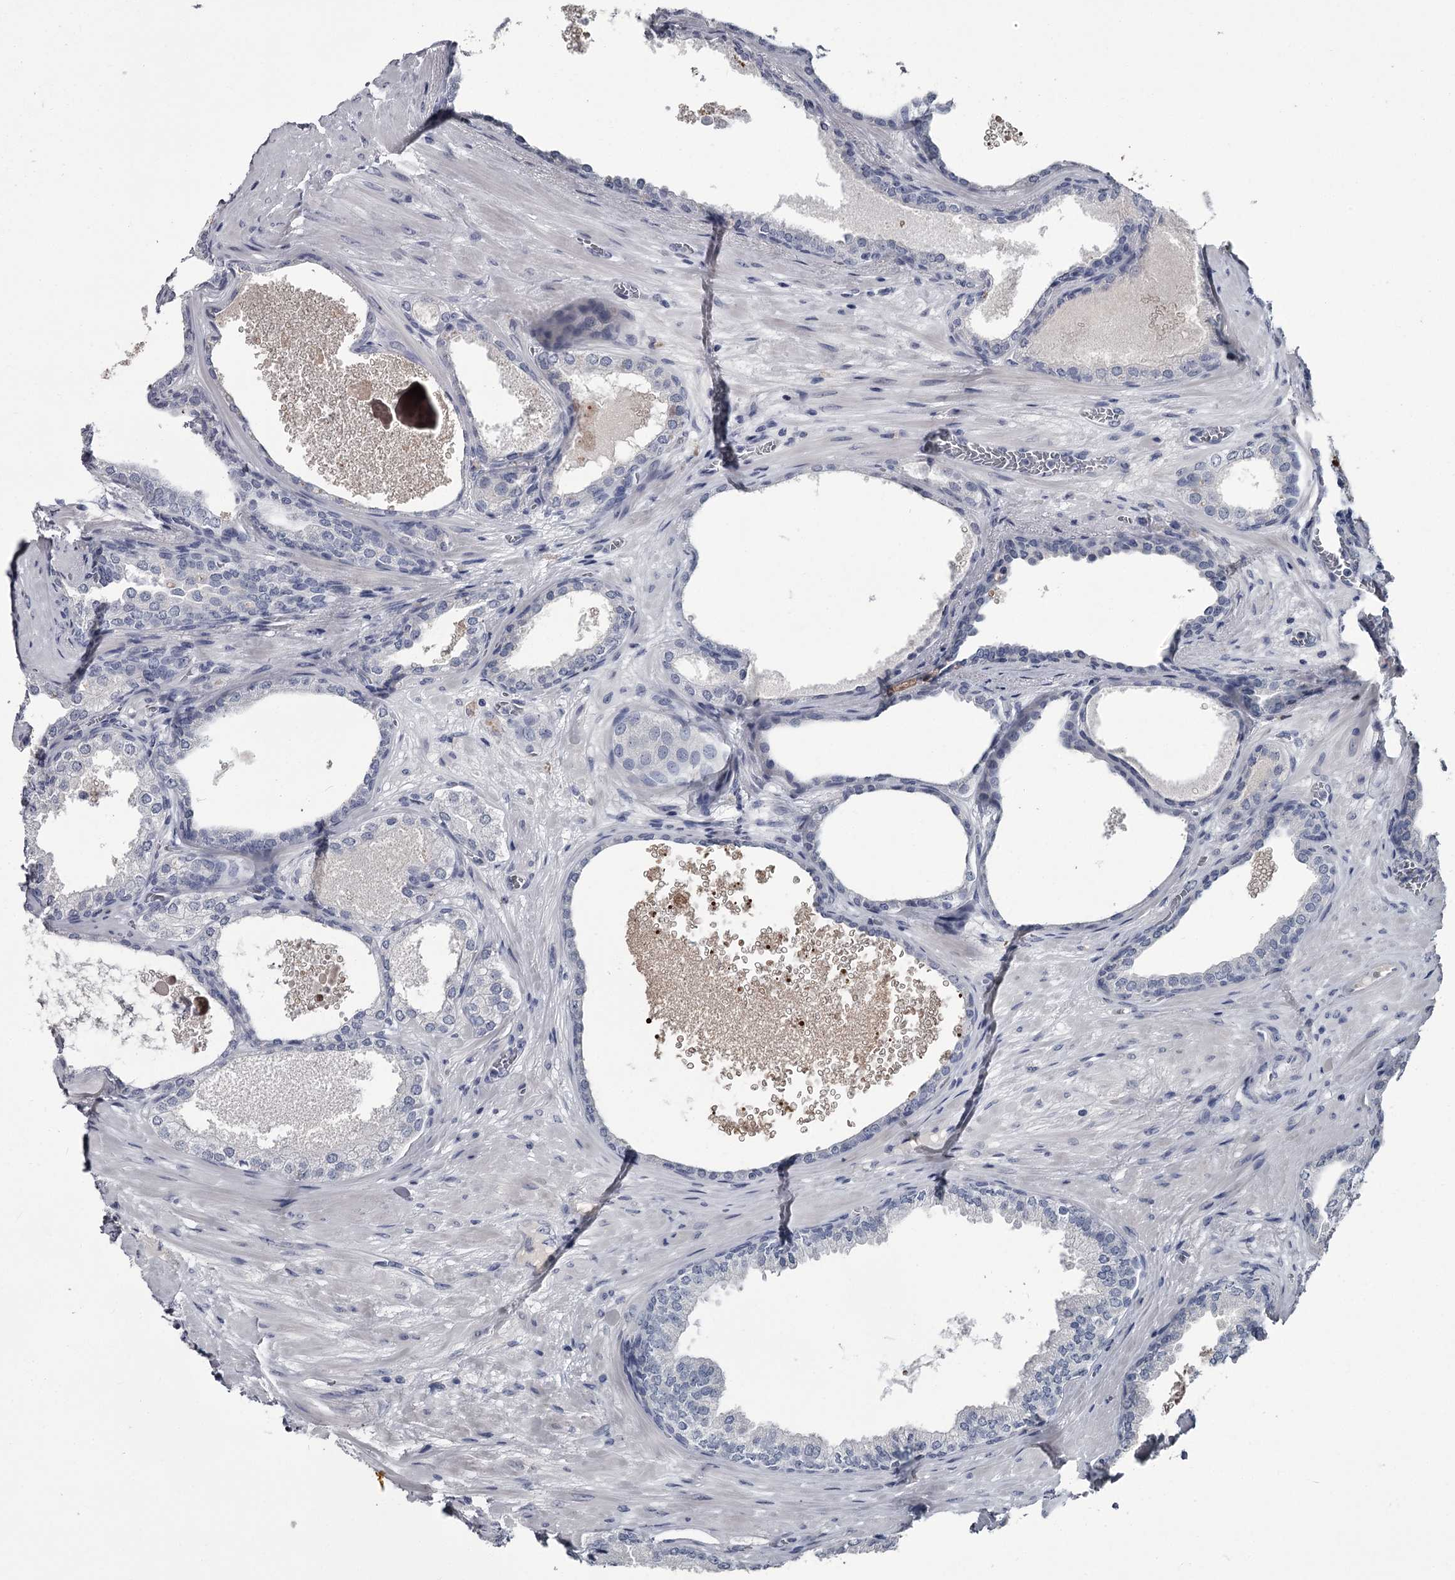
{"staining": {"intensity": "negative", "quantity": "none", "location": "none"}, "tissue": "prostate cancer", "cell_type": "Tumor cells", "image_type": "cancer", "snomed": [{"axis": "morphology", "description": "Adenocarcinoma, High grade"}, {"axis": "topography", "description": "Prostate"}], "caption": "Adenocarcinoma (high-grade) (prostate) stained for a protein using immunohistochemistry reveals no positivity tumor cells.", "gene": "DAO", "patient": {"sex": "male", "age": 59}}